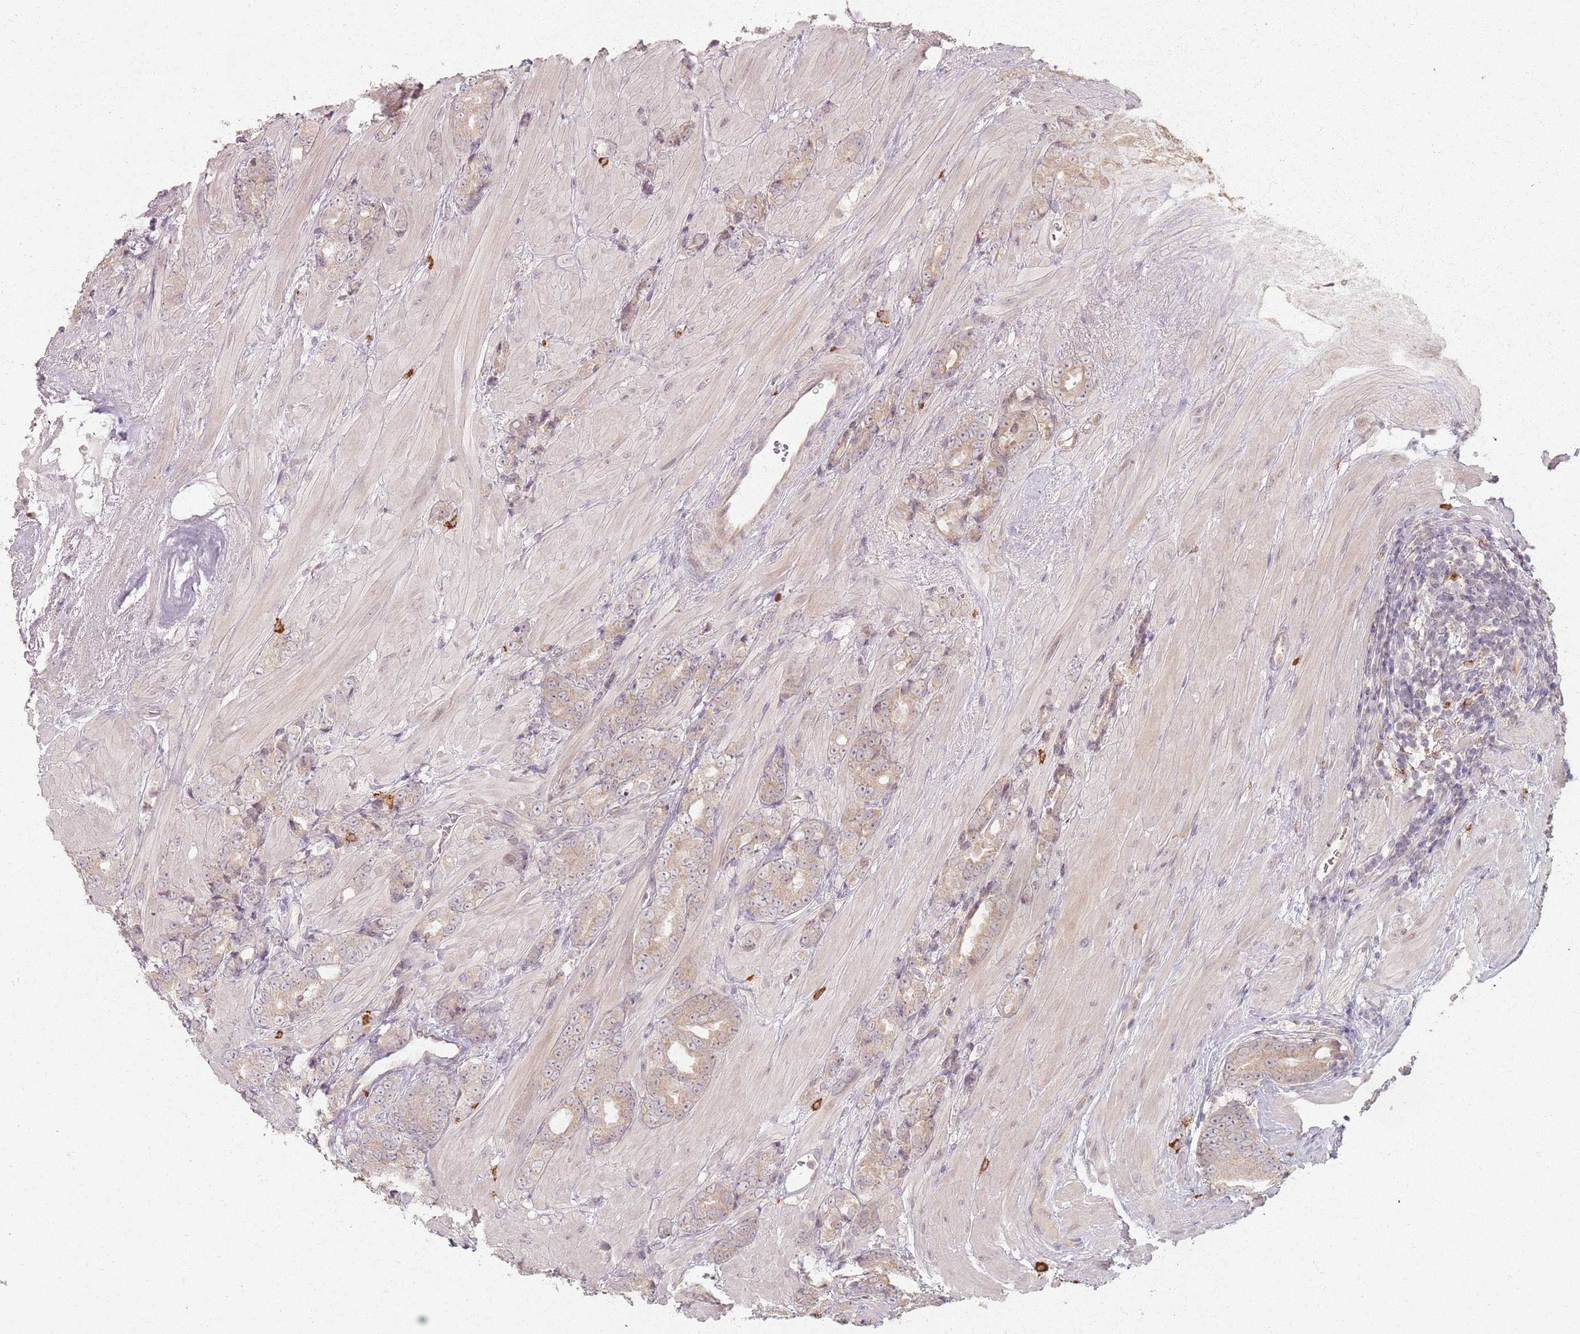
{"staining": {"intensity": "weak", "quantity": ">75%", "location": "cytoplasmic/membranous"}, "tissue": "prostate cancer", "cell_type": "Tumor cells", "image_type": "cancer", "snomed": [{"axis": "morphology", "description": "Adenocarcinoma, High grade"}, {"axis": "topography", "description": "Prostate"}], "caption": "Human prostate cancer (high-grade adenocarcinoma) stained with a protein marker reveals weak staining in tumor cells.", "gene": "CCDC168", "patient": {"sex": "male", "age": 62}}